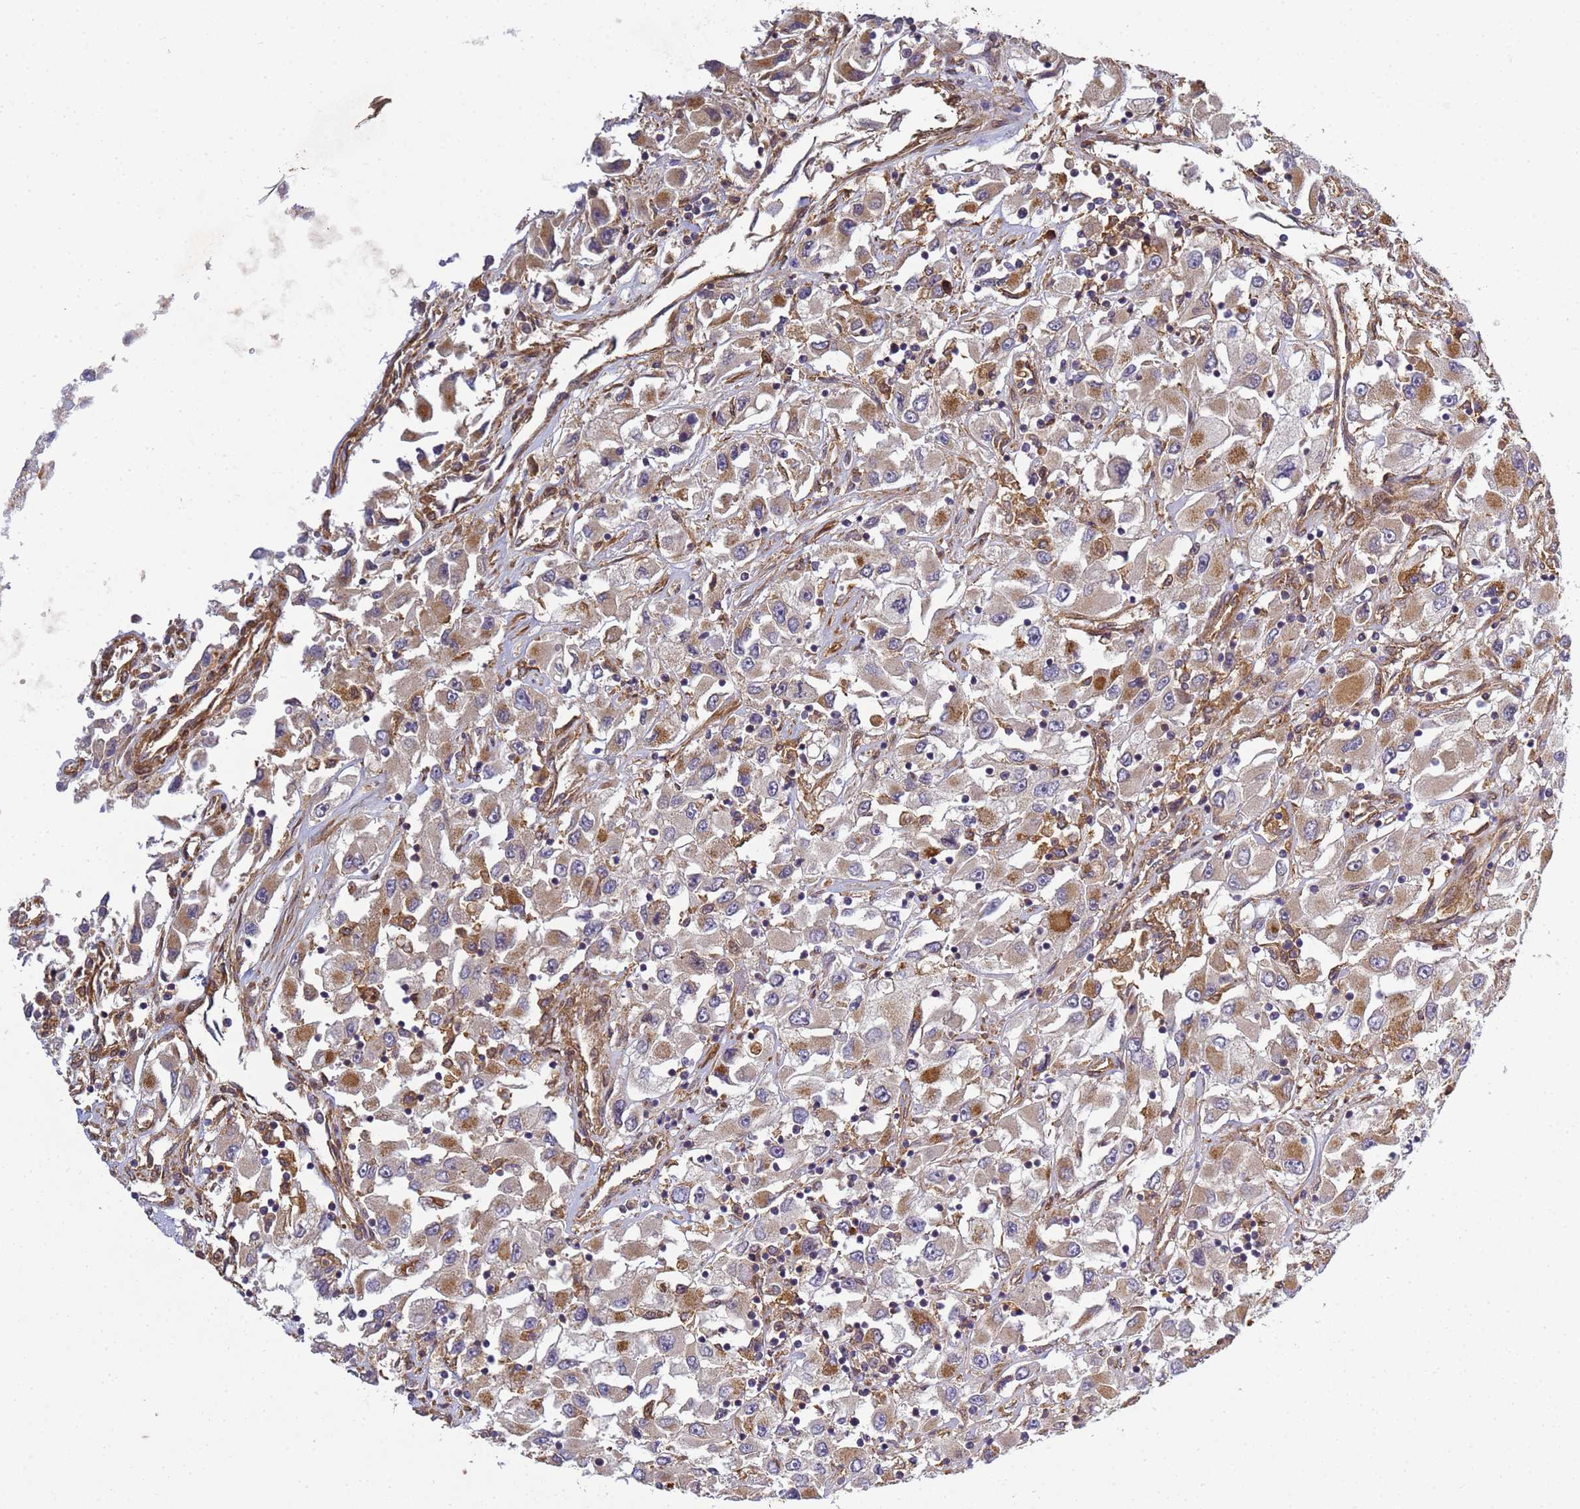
{"staining": {"intensity": "moderate", "quantity": "25%-75%", "location": "cytoplasmic/membranous"}, "tissue": "renal cancer", "cell_type": "Tumor cells", "image_type": "cancer", "snomed": [{"axis": "morphology", "description": "Adenocarcinoma, NOS"}, {"axis": "topography", "description": "Kidney"}], "caption": "Protein staining of renal adenocarcinoma tissue shows moderate cytoplasmic/membranous positivity in approximately 25%-75% of tumor cells.", "gene": "C8orf34", "patient": {"sex": "female", "age": 52}}